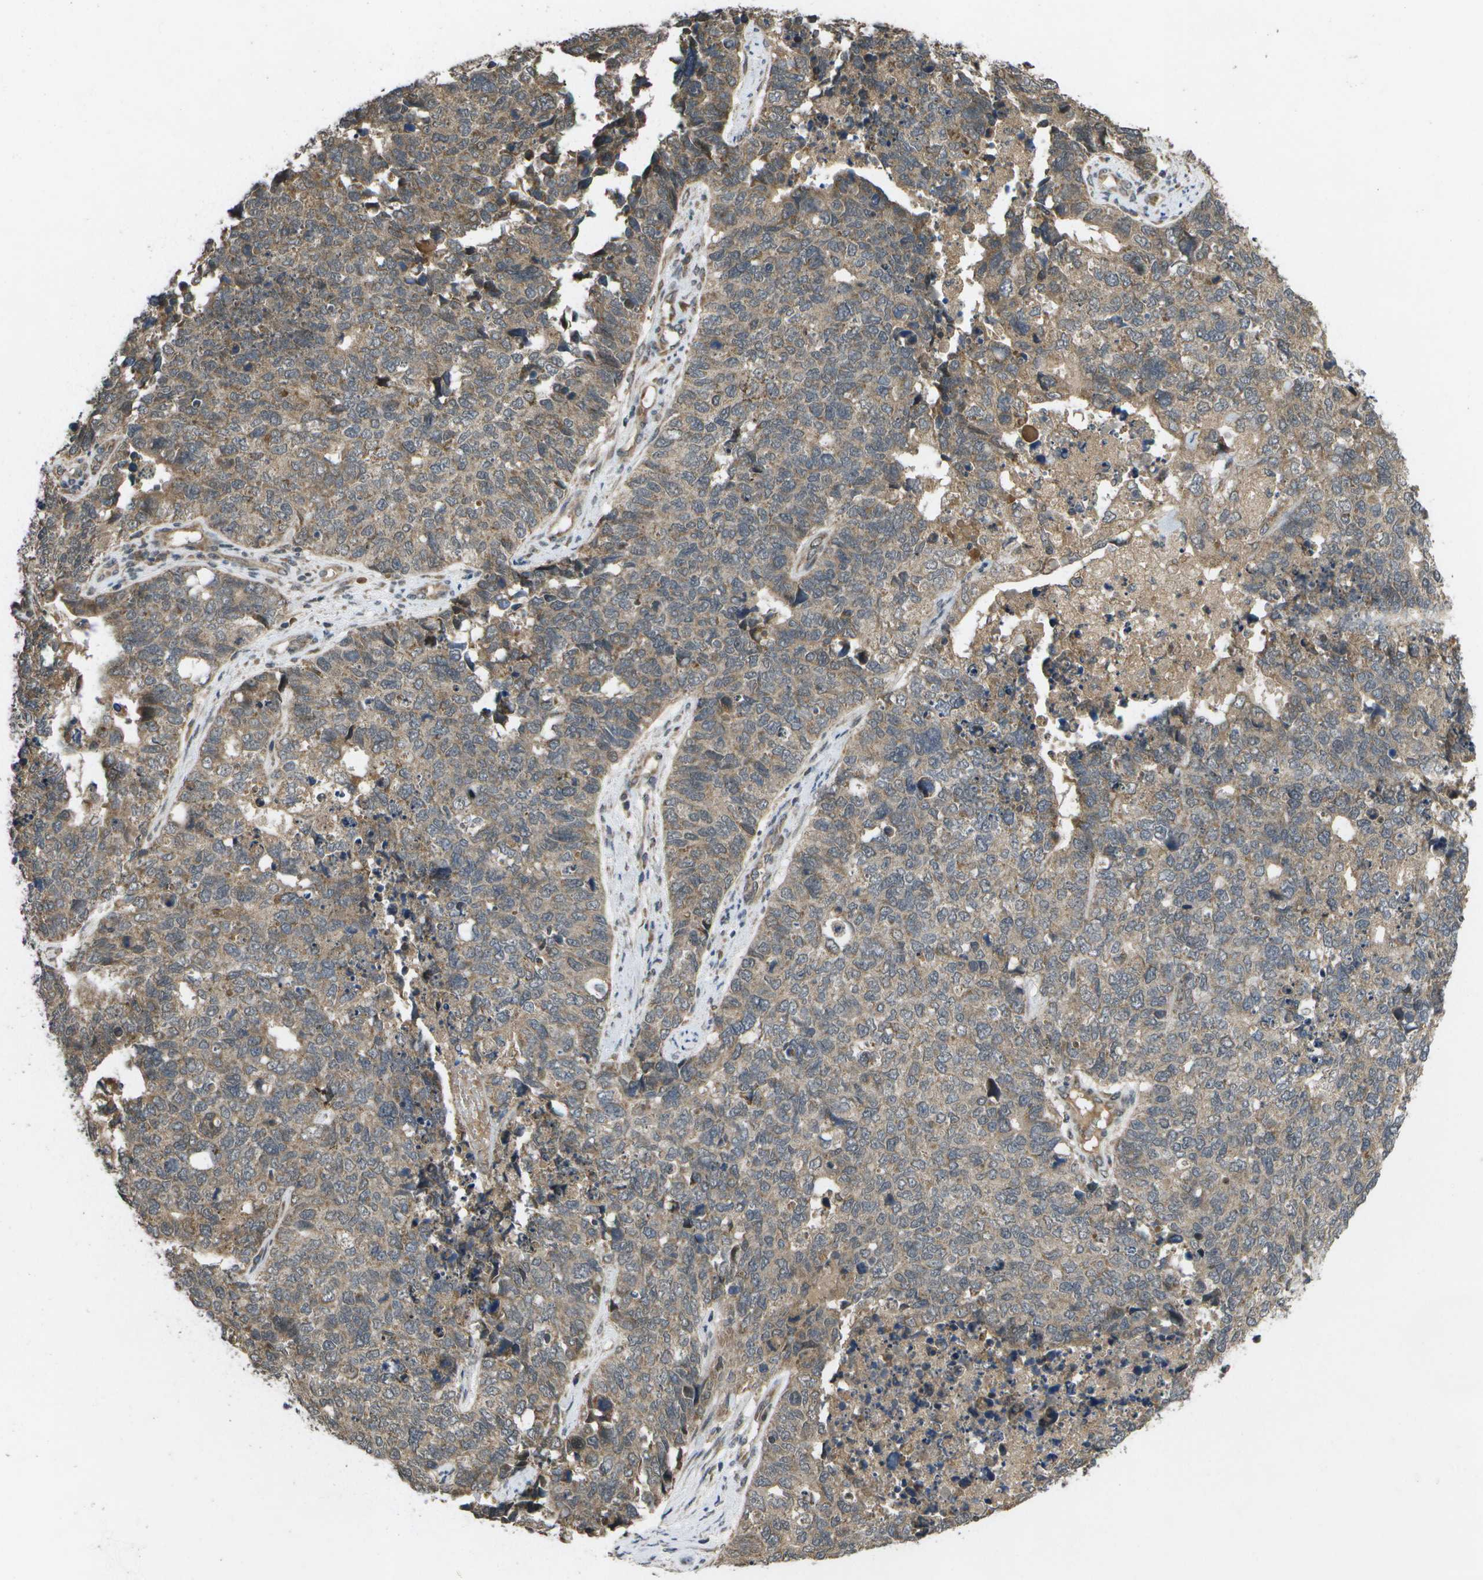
{"staining": {"intensity": "weak", "quantity": ">75%", "location": "cytoplasmic/membranous"}, "tissue": "cervical cancer", "cell_type": "Tumor cells", "image_type": "cancer", "snomed": [{"axis": "morphology", "description": "Squamous cell carcinoma, NOS"}, {"axis": "topography", "description": "Cervix"}], "caption": "The histopathology image reveals staining of cervical cancer, revealing weak cytoplasmic/membranous protein staining (brown color) within tumor cells.", "gene": "ALAS1", "patient": {"sex": "female", "age": 63}}